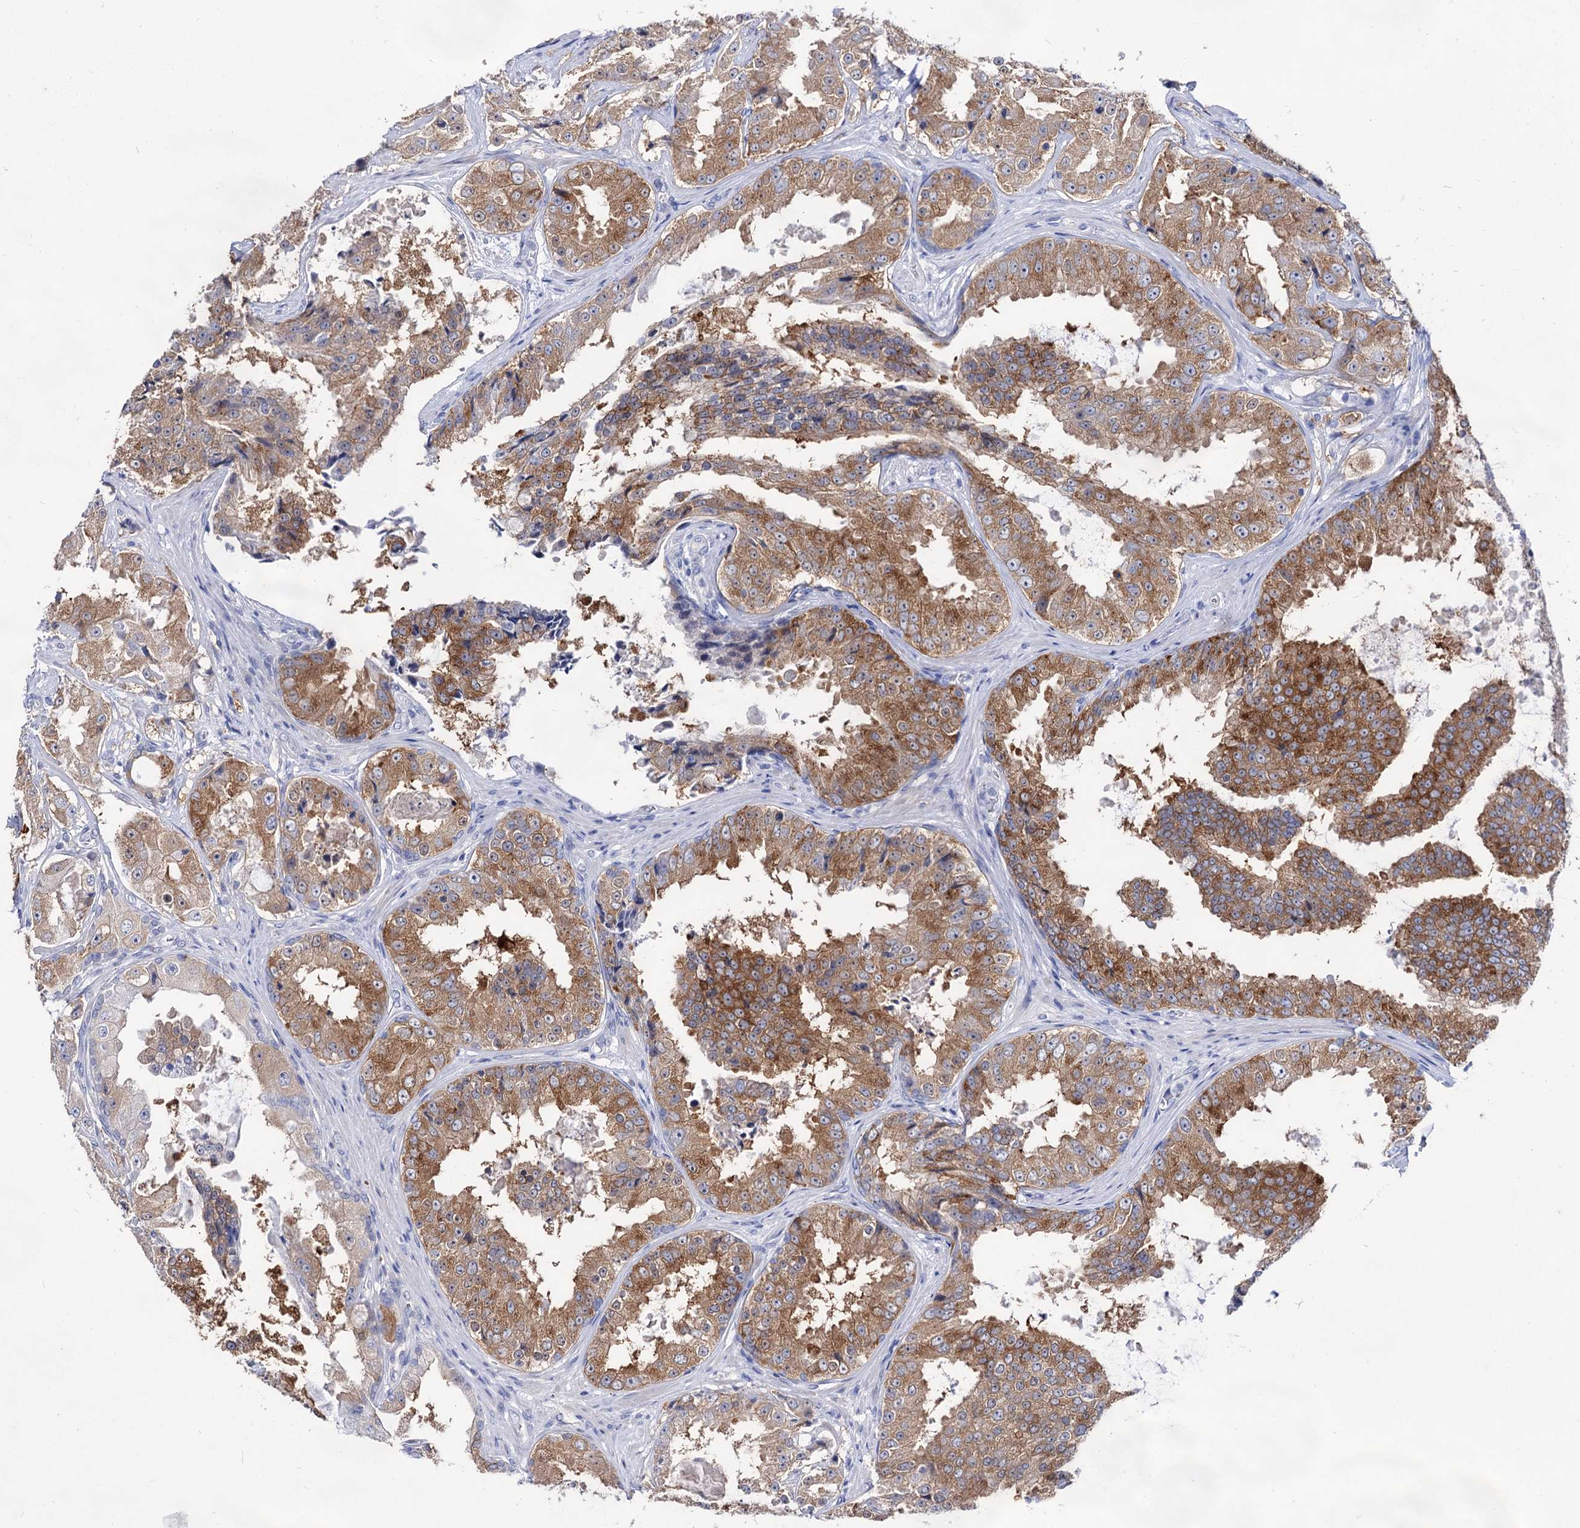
{"staining": {"intensity": "moderate", "quantity": "25%-75%", "location": "cytoplasmic/membranous"}, "tissue": "prostate cancer", "cell_type": "Tumor cells", "image_type": "cancer", "snomed": [{"axis": "morphology", "description": "Adenocarcinoma, High grade"}, {"axis": "topography", "description": "Prostate"}], "caption": "This is an image of immunohistochemistry staining of prostate cancer (adenocarcinoma (high-grade)), which shows moderate expression in the cytoplasmic/membranous of tumor cells.", "gene": "ARFIP2", "patient": {"sex": "male", "age": 73}}